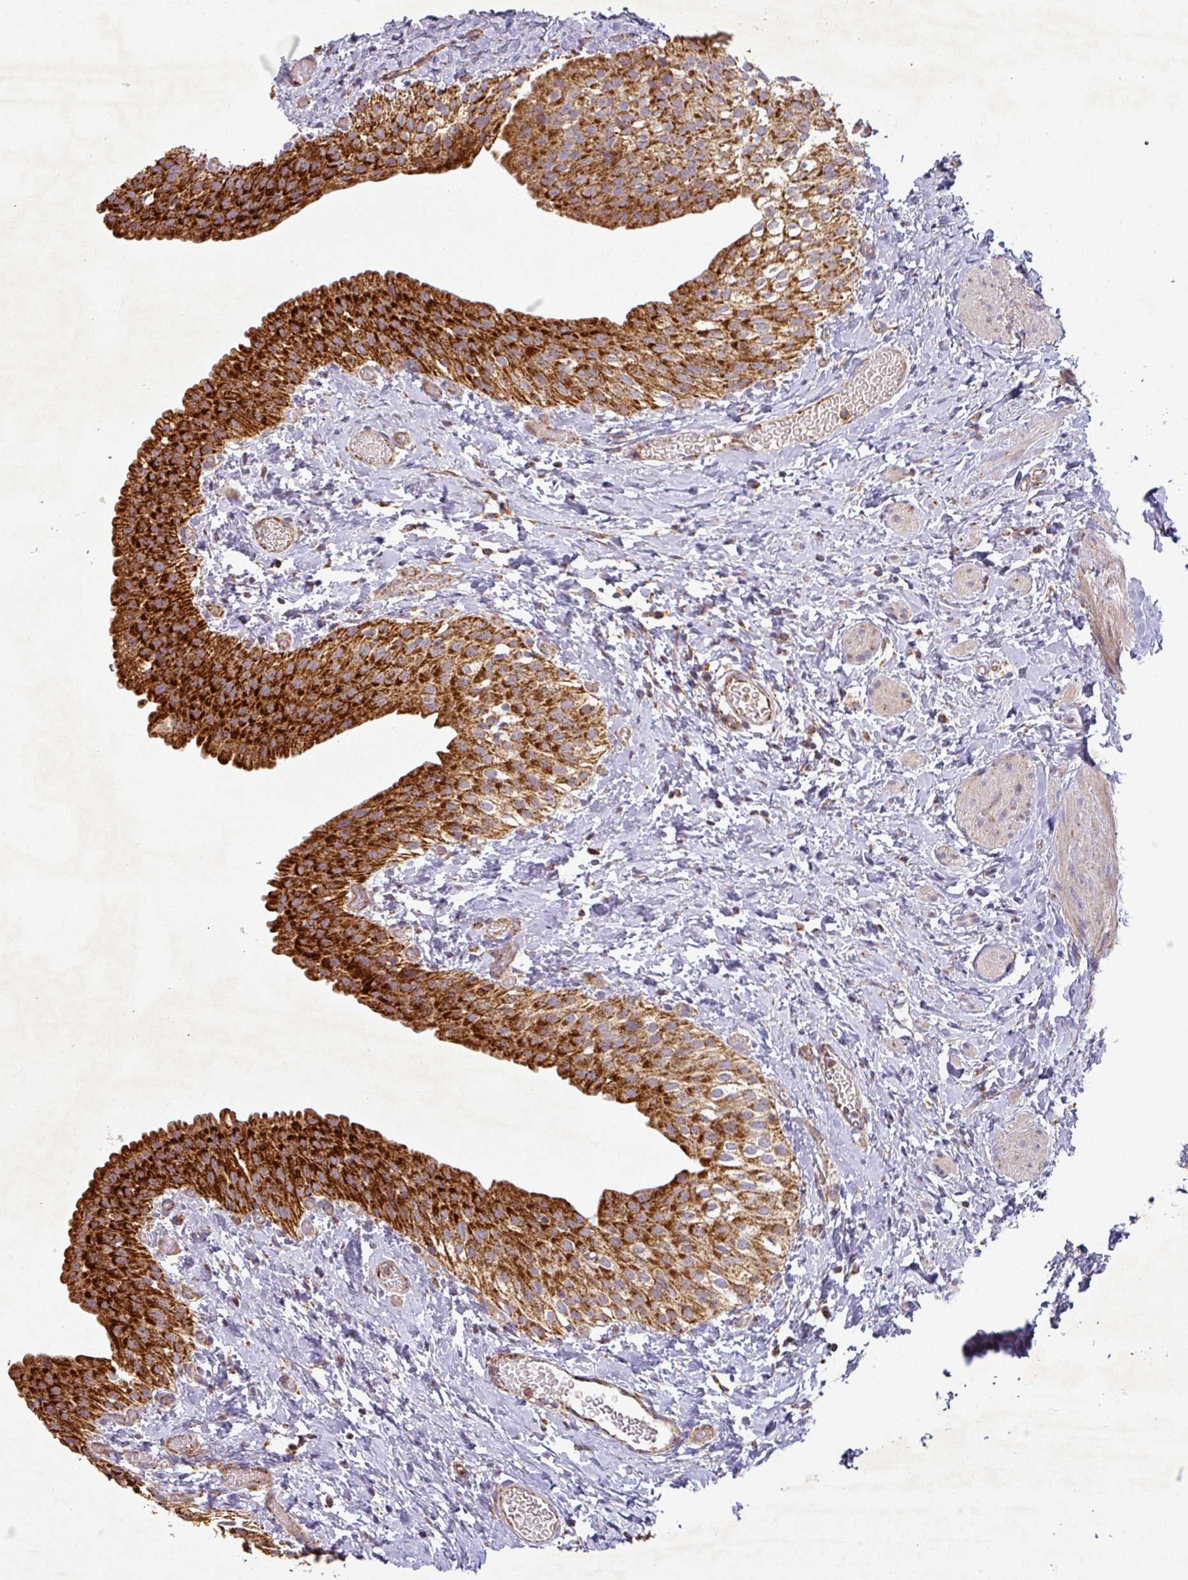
{"staining": {"intensity": "strong", "quantity": ">75%", "location": "cytoplasmic/membranous"}, "tissue": "urinary bladder", "cell_type": "Urothelial cells", "image_type": "normal", "snomed": [{"axis": "morphology", "description": "Normal tissue, NOS"}, {"axis": "topography", "description": "Urinary bladder"}], "caption": "Protein staining displays strong cytoplasmic/membranous positivity in approximately >75% of urothelial cells in benign urinary bladder. The staining is performed using DAB (3,3'-diaminobenzidine) brown chromogen to label protein expression. The nuclei are counter-stained blue using hematoxylin.", "gene": "GPD2", "patient": {"sex": "male", "age": 1}}